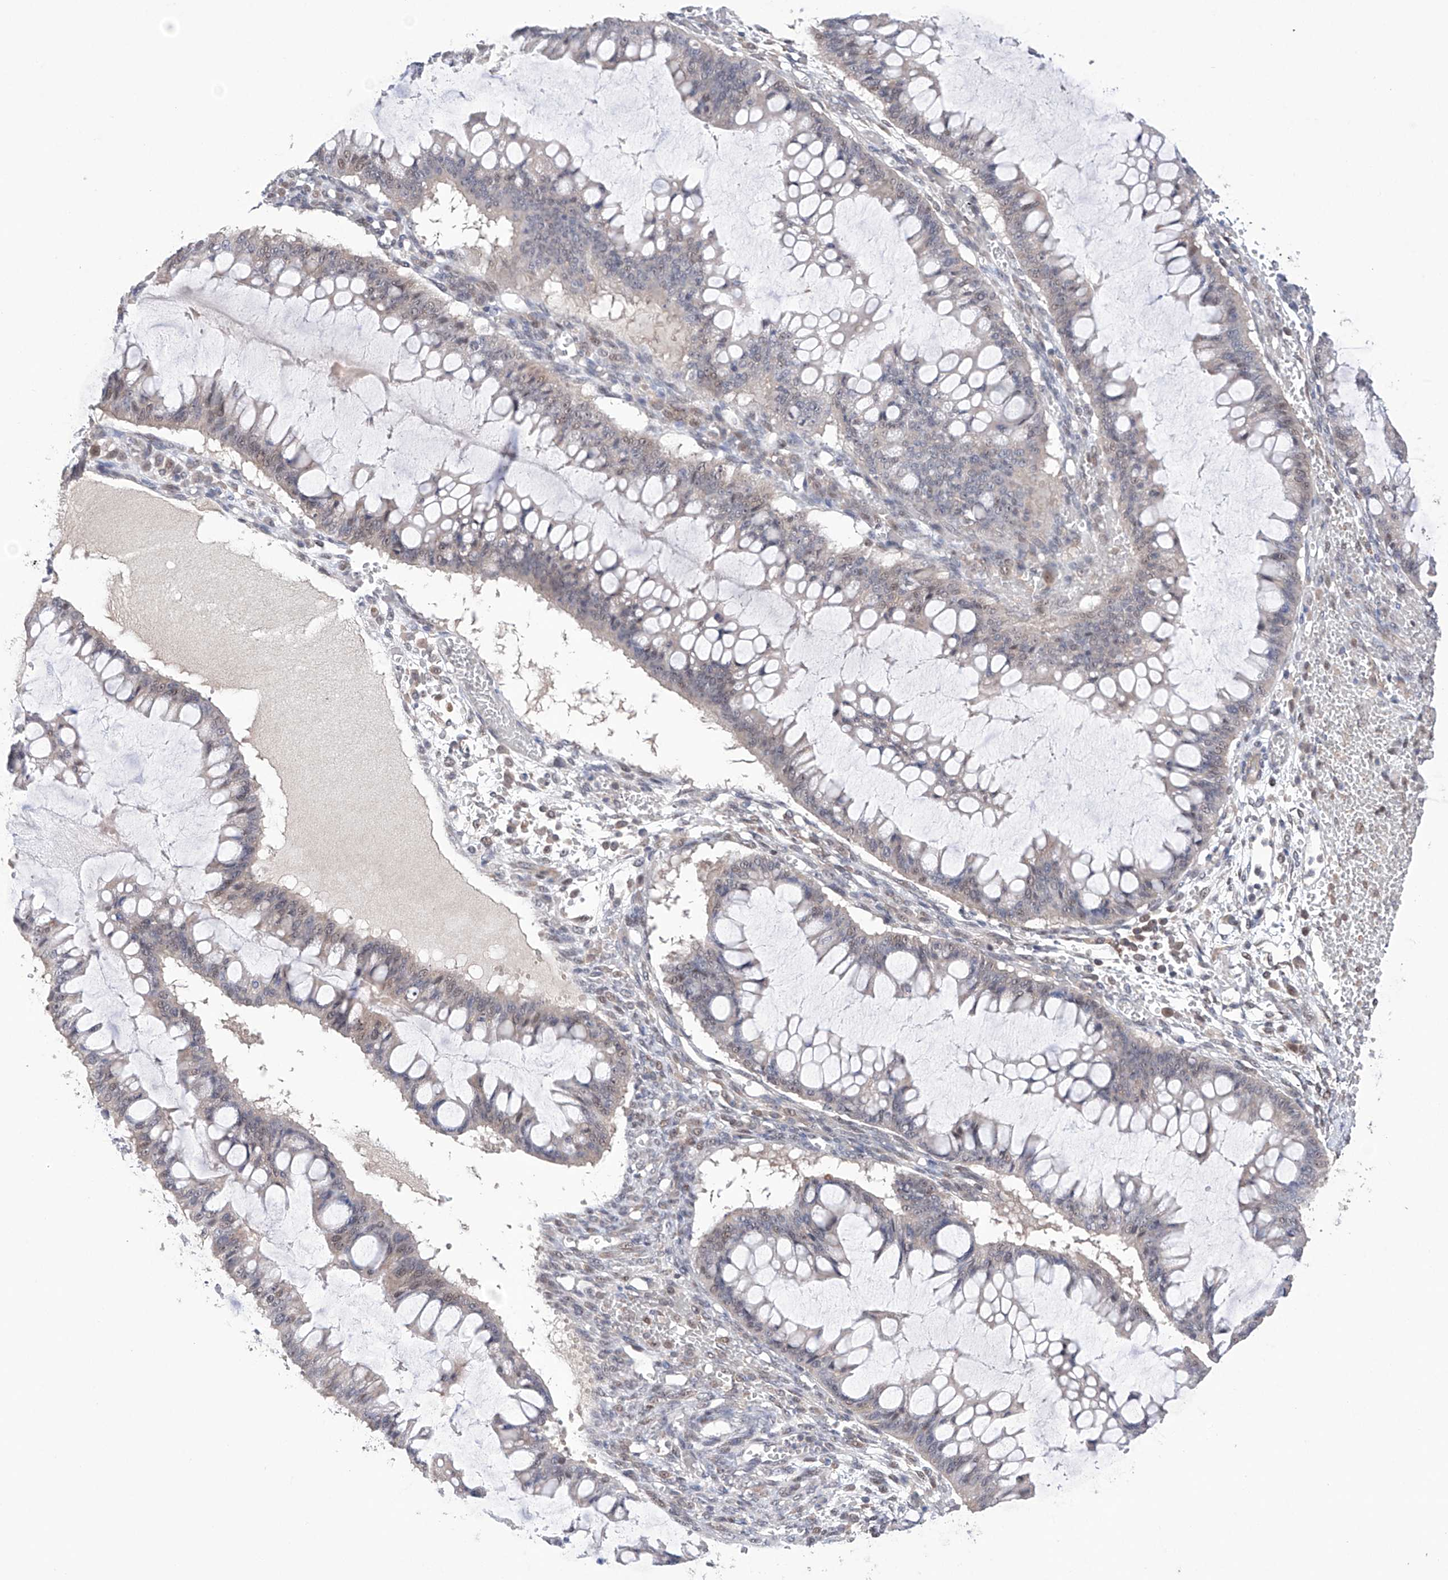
{"staining": {"intensity": "weak", "quantity": "25%-75%", "location": "nuclear"}, "tissue": "ovarian cancer", "cell_type": "Tumor cells", "image_type": "cancer", "snomed": [{"axis": "morphology", "description": "Cystadenocarcinoma, mucinous, NOS"}, {"axis": "topography", "description": "Ovary"}], "caption": "Immunohistochemistry (DAB) staining of ovarian cancer displays weak nuclear protein expression in about 25%-75% of tumor cells.", "gene": "AFG1L", "patient": {"sex": "female", "age": 73}}